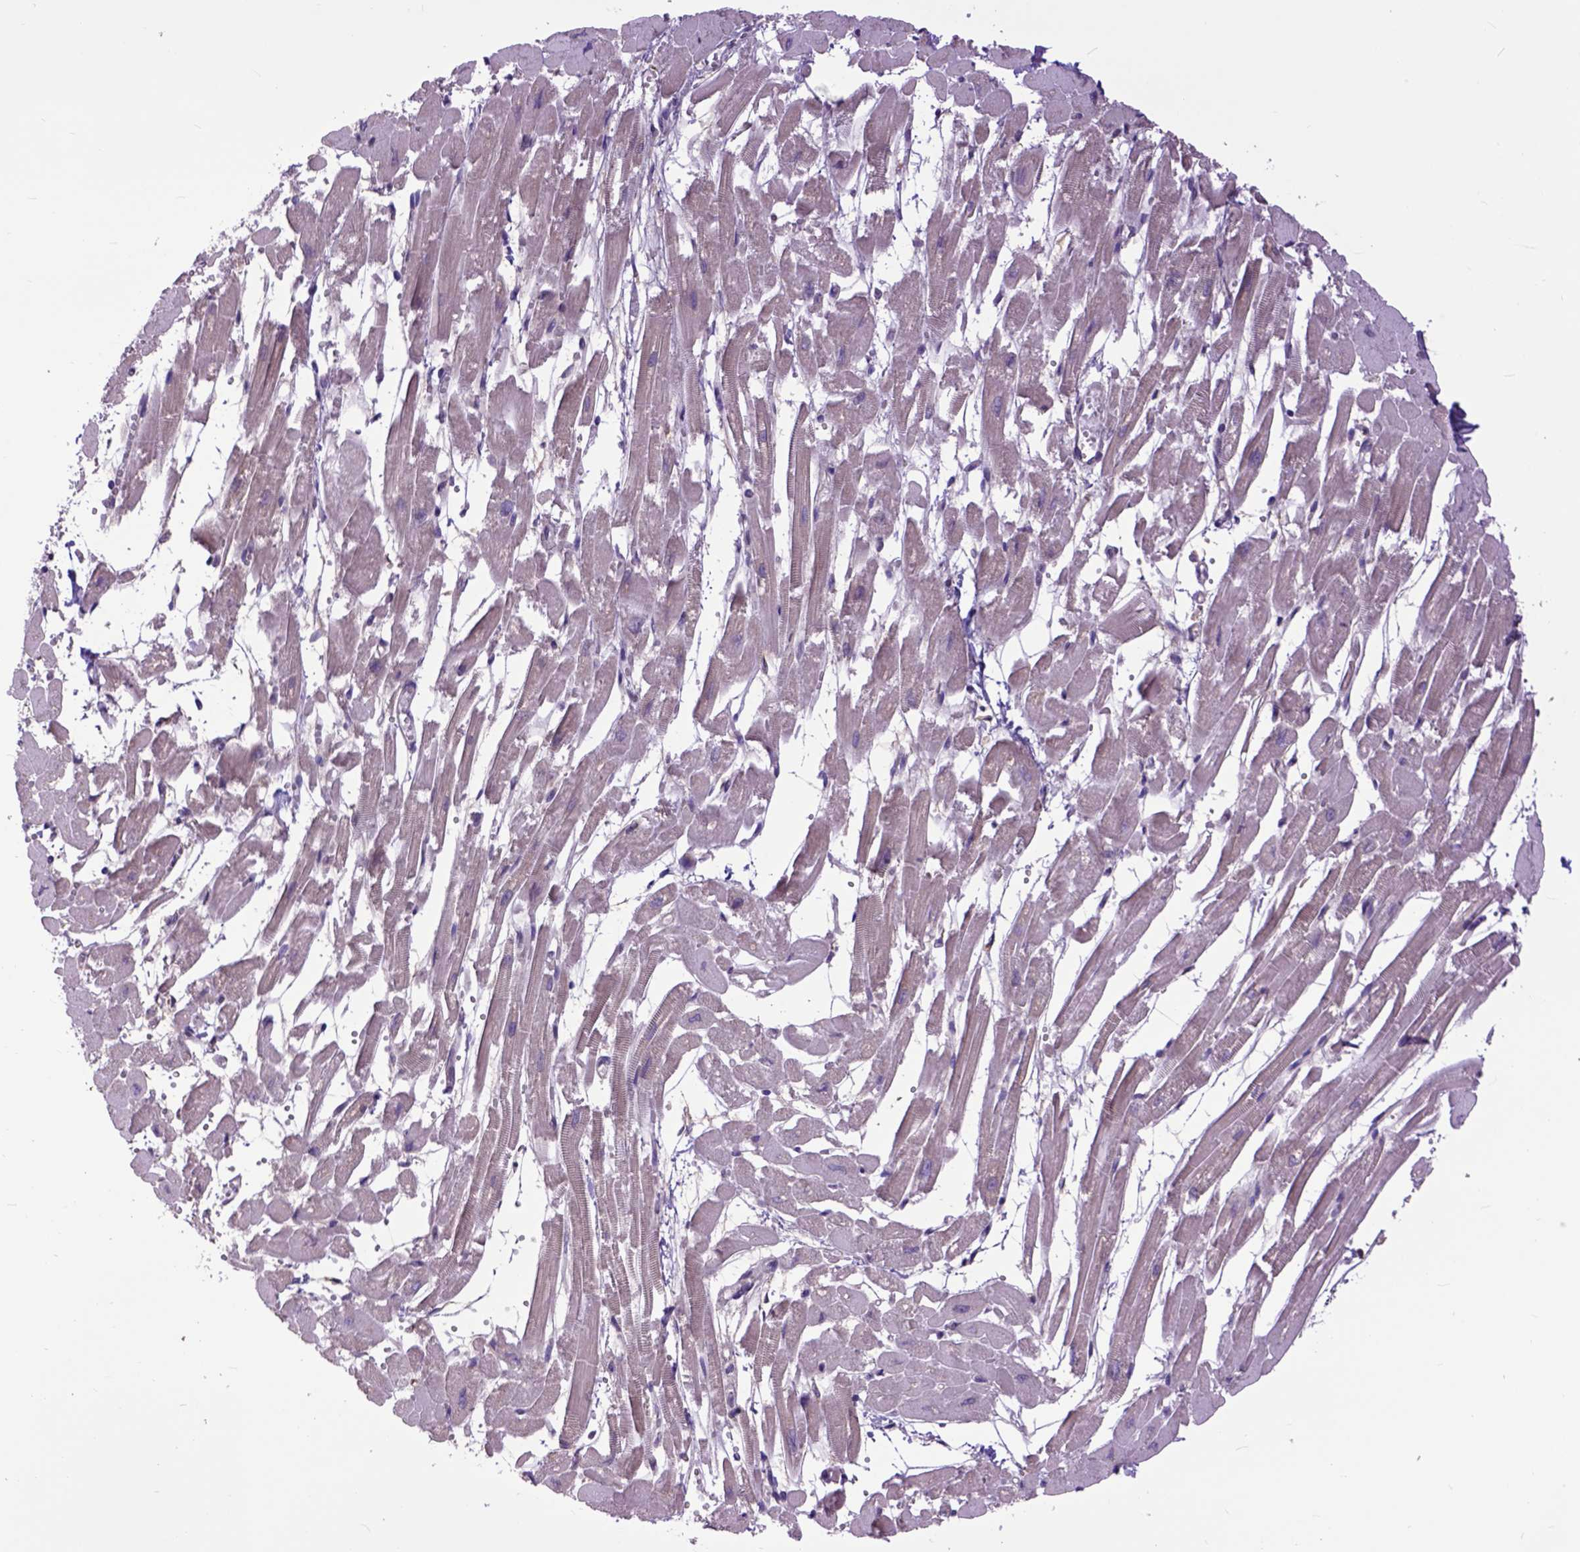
{"staining": {"intensity": "negative", "quantity": "none", "location": "none"}, "tissue": "heart muscle", "cell_type": "Cardiomyocytes", "image_type": "normal", "snomed": [{"axis": "morphology", "description": "Normal tissue, NOS"}, {"axis": "topography", "description": "Heart"}], "caption": "An immunohistochemistry (IHC) micrograph of unremarkable heart muscle is shown. There is no staining in cardiomyocytes of heart muscle.", "gene": "ARL1", "patient": {"sex": "female", "age": 52}}